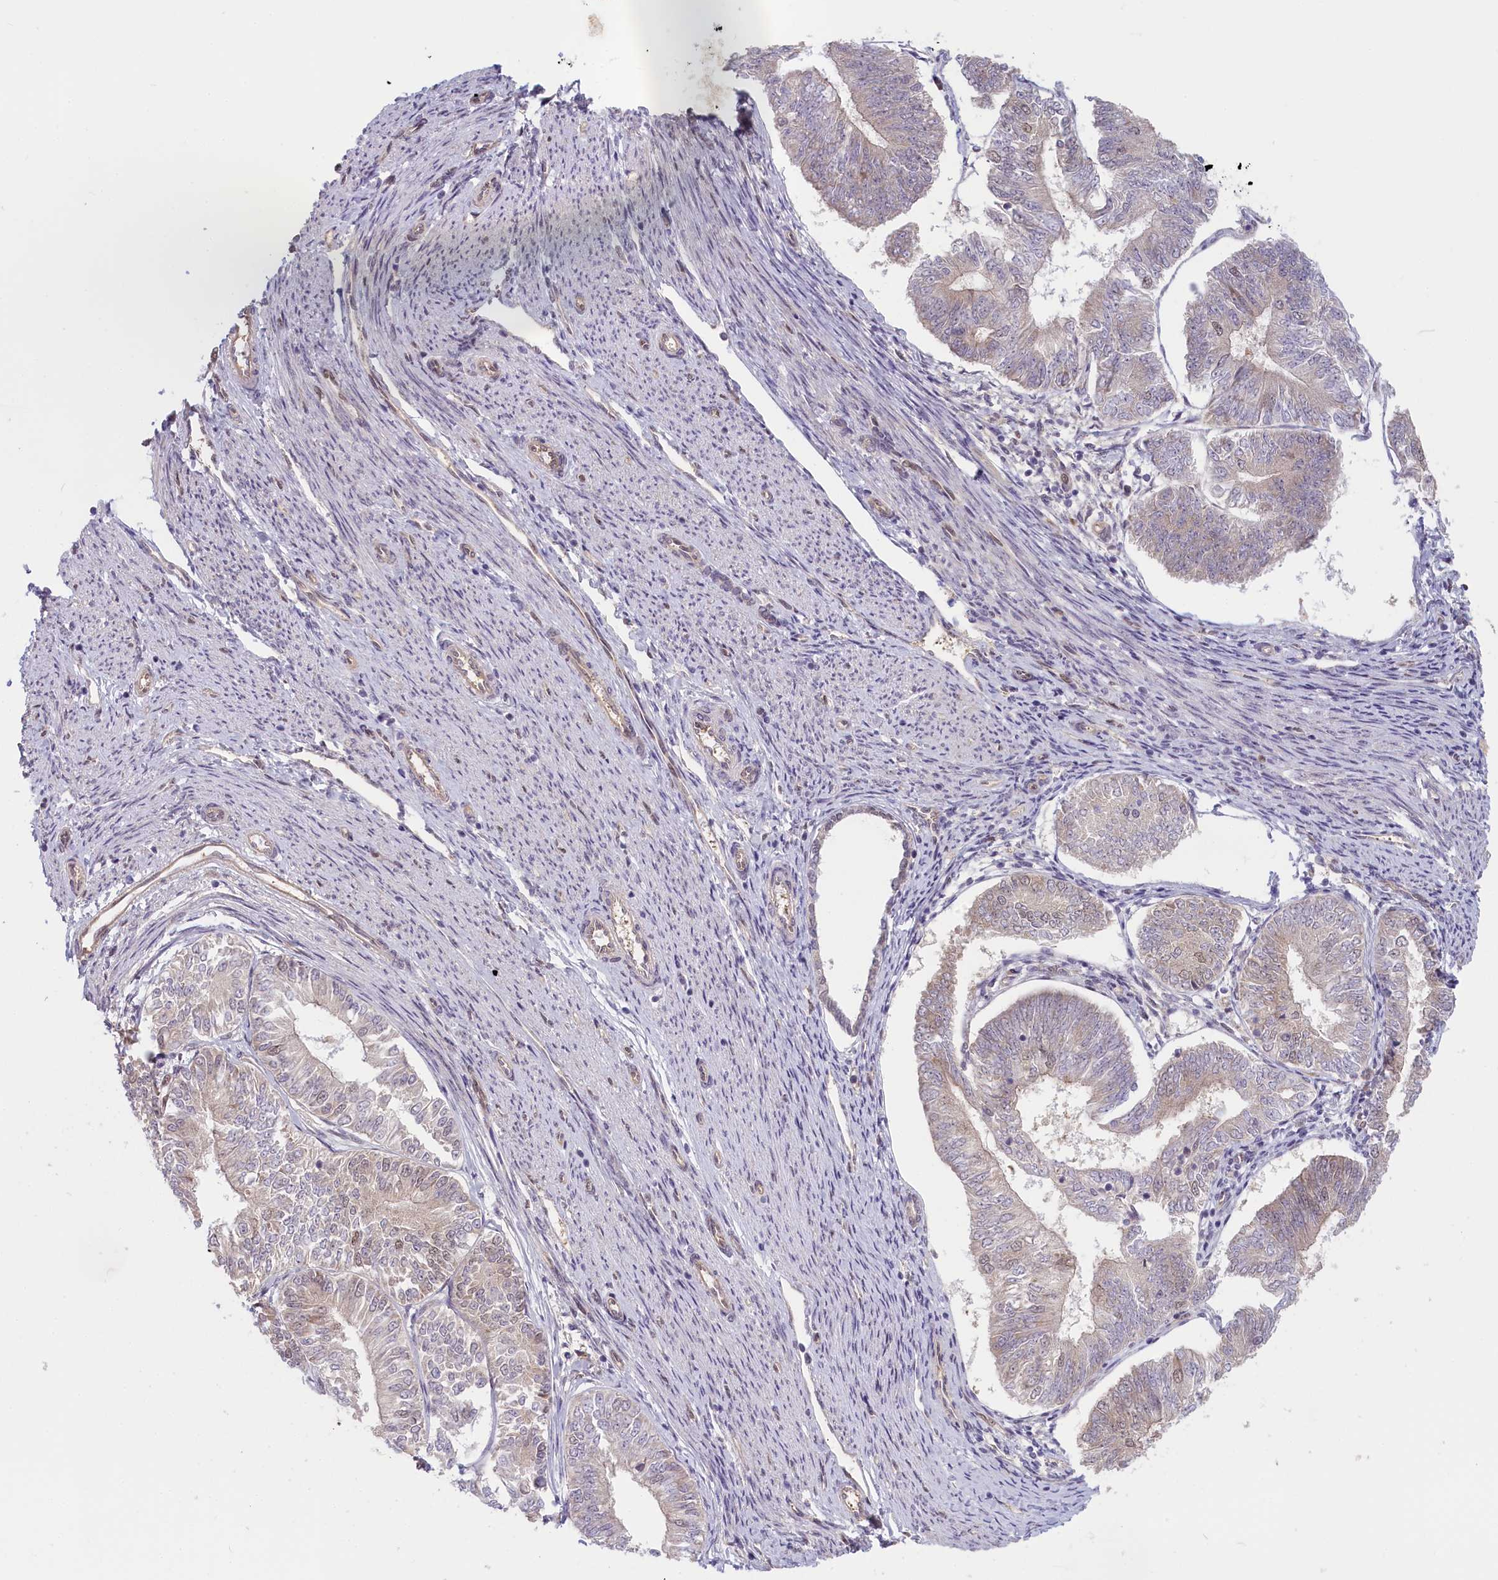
{"staining": {"intensity": "weak", "quantity": "<25%", "location": "nuclear"}, "tissue": "endometrial cancer", "cell_type": "Tumor cells", "image_type": "cancer", "snomed": [{"axis": "morphology", "description": "Adenocarcinoma, NOS"}, {"axis": "topography", "description": "Endometrium"}], "caption": "Photomicrograph shows no protein staining in tumor cells of adenocarcinoma (endometrial) tissue. (DAB (3,3'-diaminobenzidine) IHC visualized using brightfield microscopy, high magnification).", "gene": "C19orf44", "patient": {"sex": "female", "age": 58}}